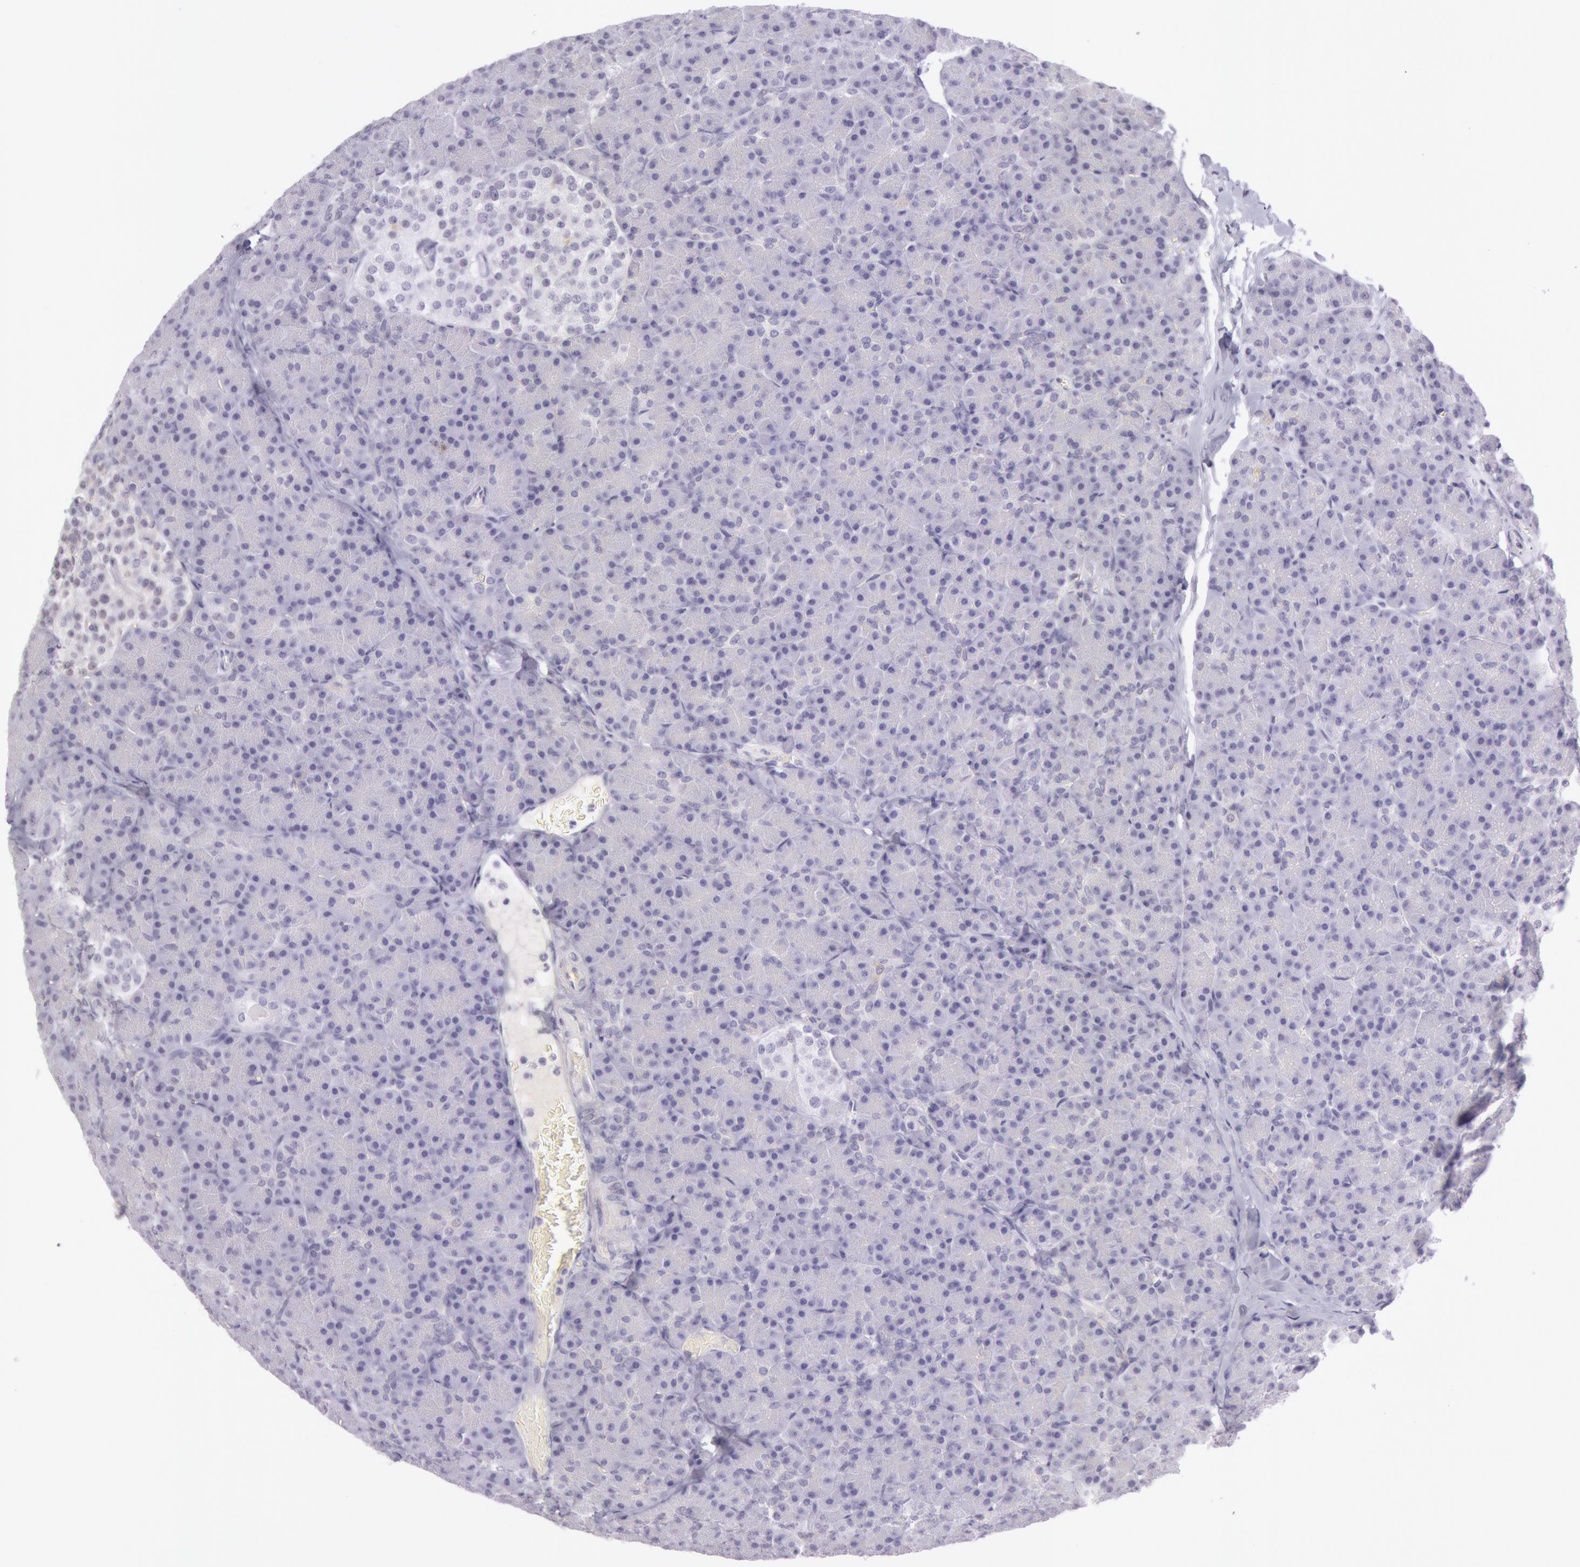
{"staining": {"intensity": "negative", "quantity": "none", "location": "none"}, "tissue": "pancreas", "cell_type": "Exocrine glandular cells", "image_type": "normal", "snomed": [{"axis": "morphology", "description": "Normal tissue, NOS"}, {"axis": "topography", "description": "Pancreas"}], "caption": "This is an IHC histopathology image of unremarkable pancreas. There is no expression in exocrine glandular cells.", "gene": "CKB", "patient": {"sex": "female", "age": 43}}